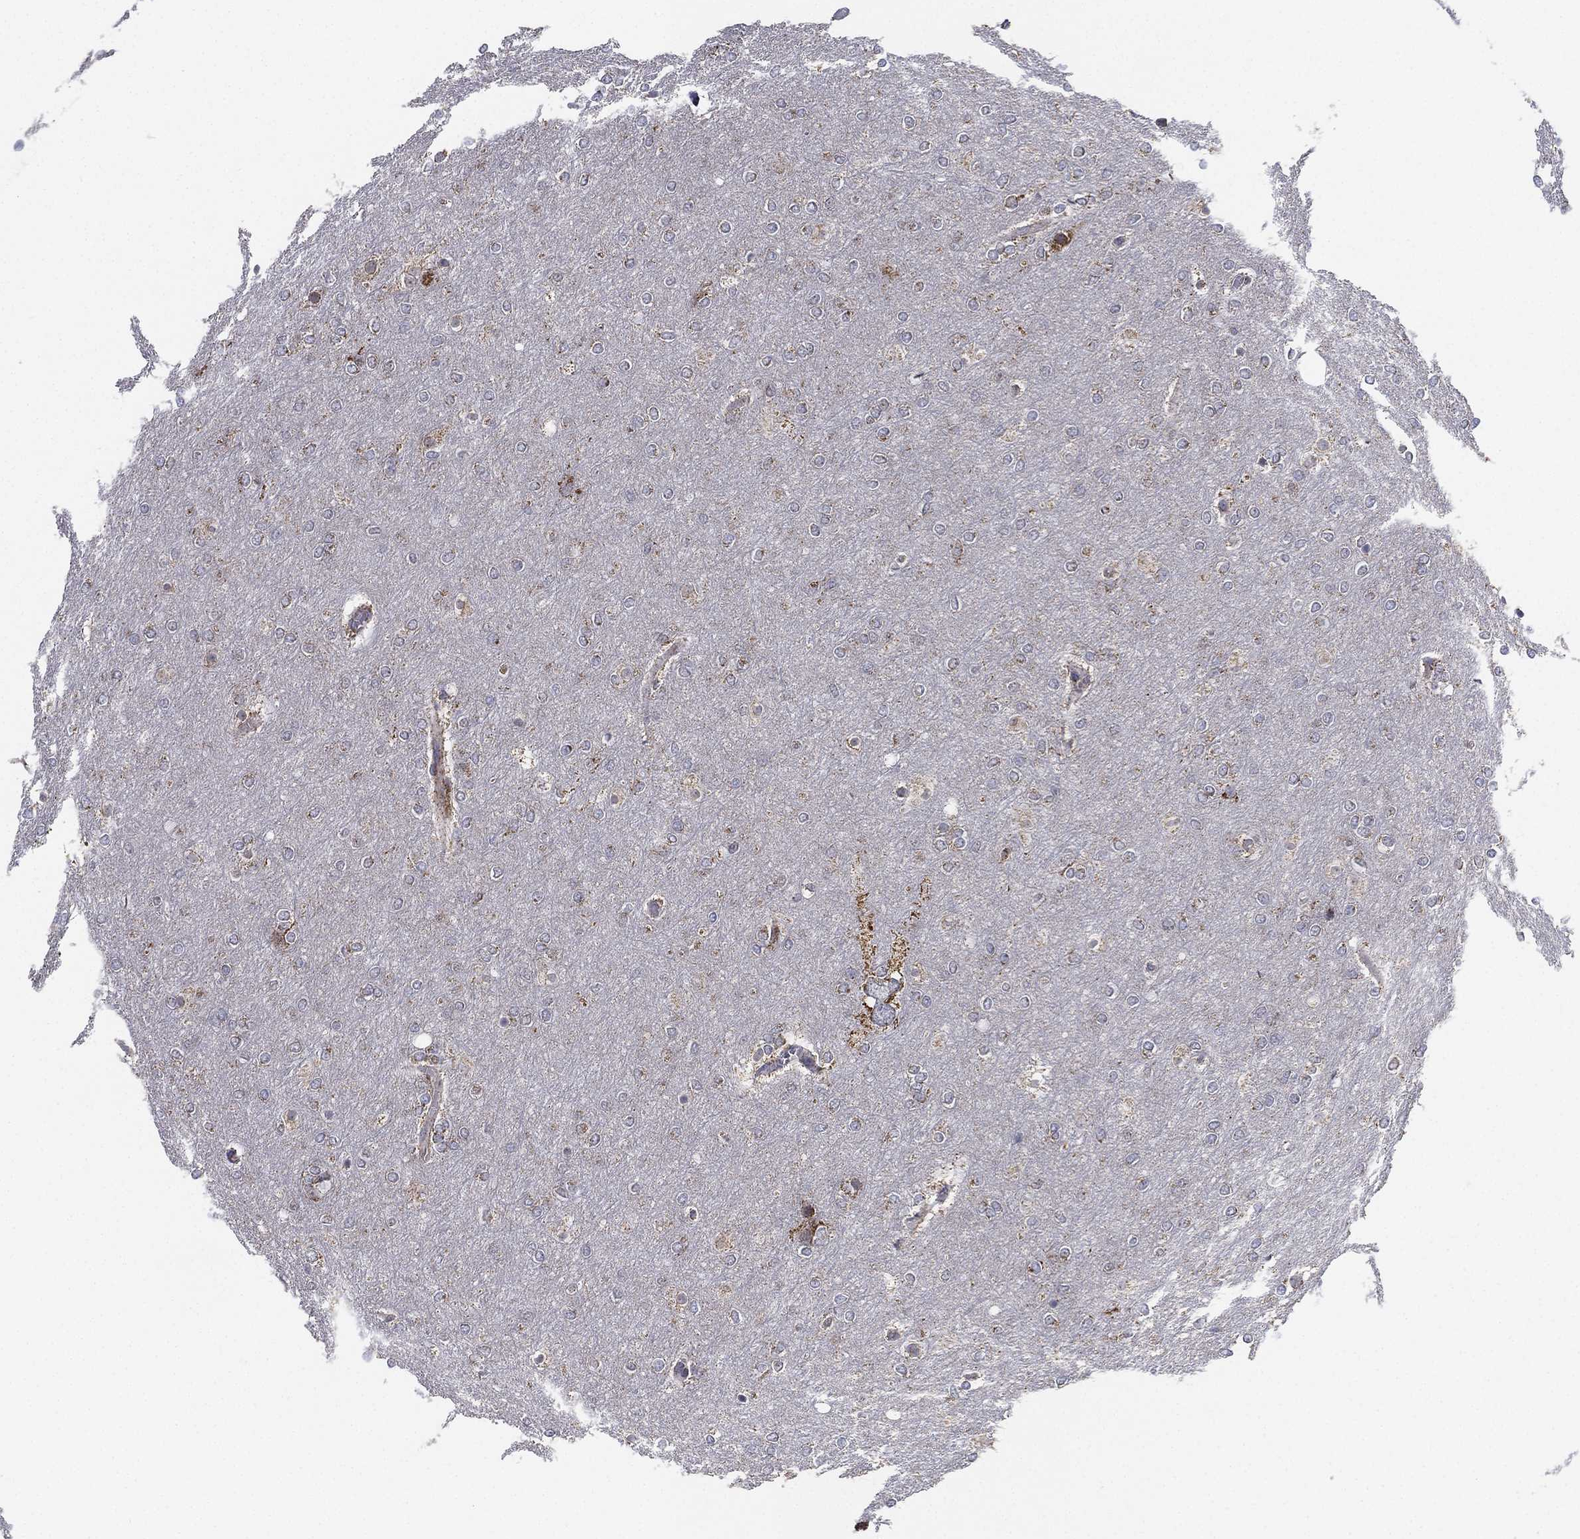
{"staining": {"intensity": "weak", "quantity": "<25%", "location": "cytoplasmic/membranous"}, "tissue": "glioma", "cell_type": "Tumor cells", "image_type": "cancer", "snomed": [{"axis": "morphology", "description": "Glioma, malignant, High grade"}, {"axis": "topography", "description": "Brain"}], "caption": "Immunohistochemical staining of human high-grade glioma (malignant) exhibits no significant staining in tumor cells. The staining is performed using DAB brown chromogen with nuclei counter-stained in using hematoxylin.", "gene": "PSMG4", "patient": {"sex": "female", "age": 61}}